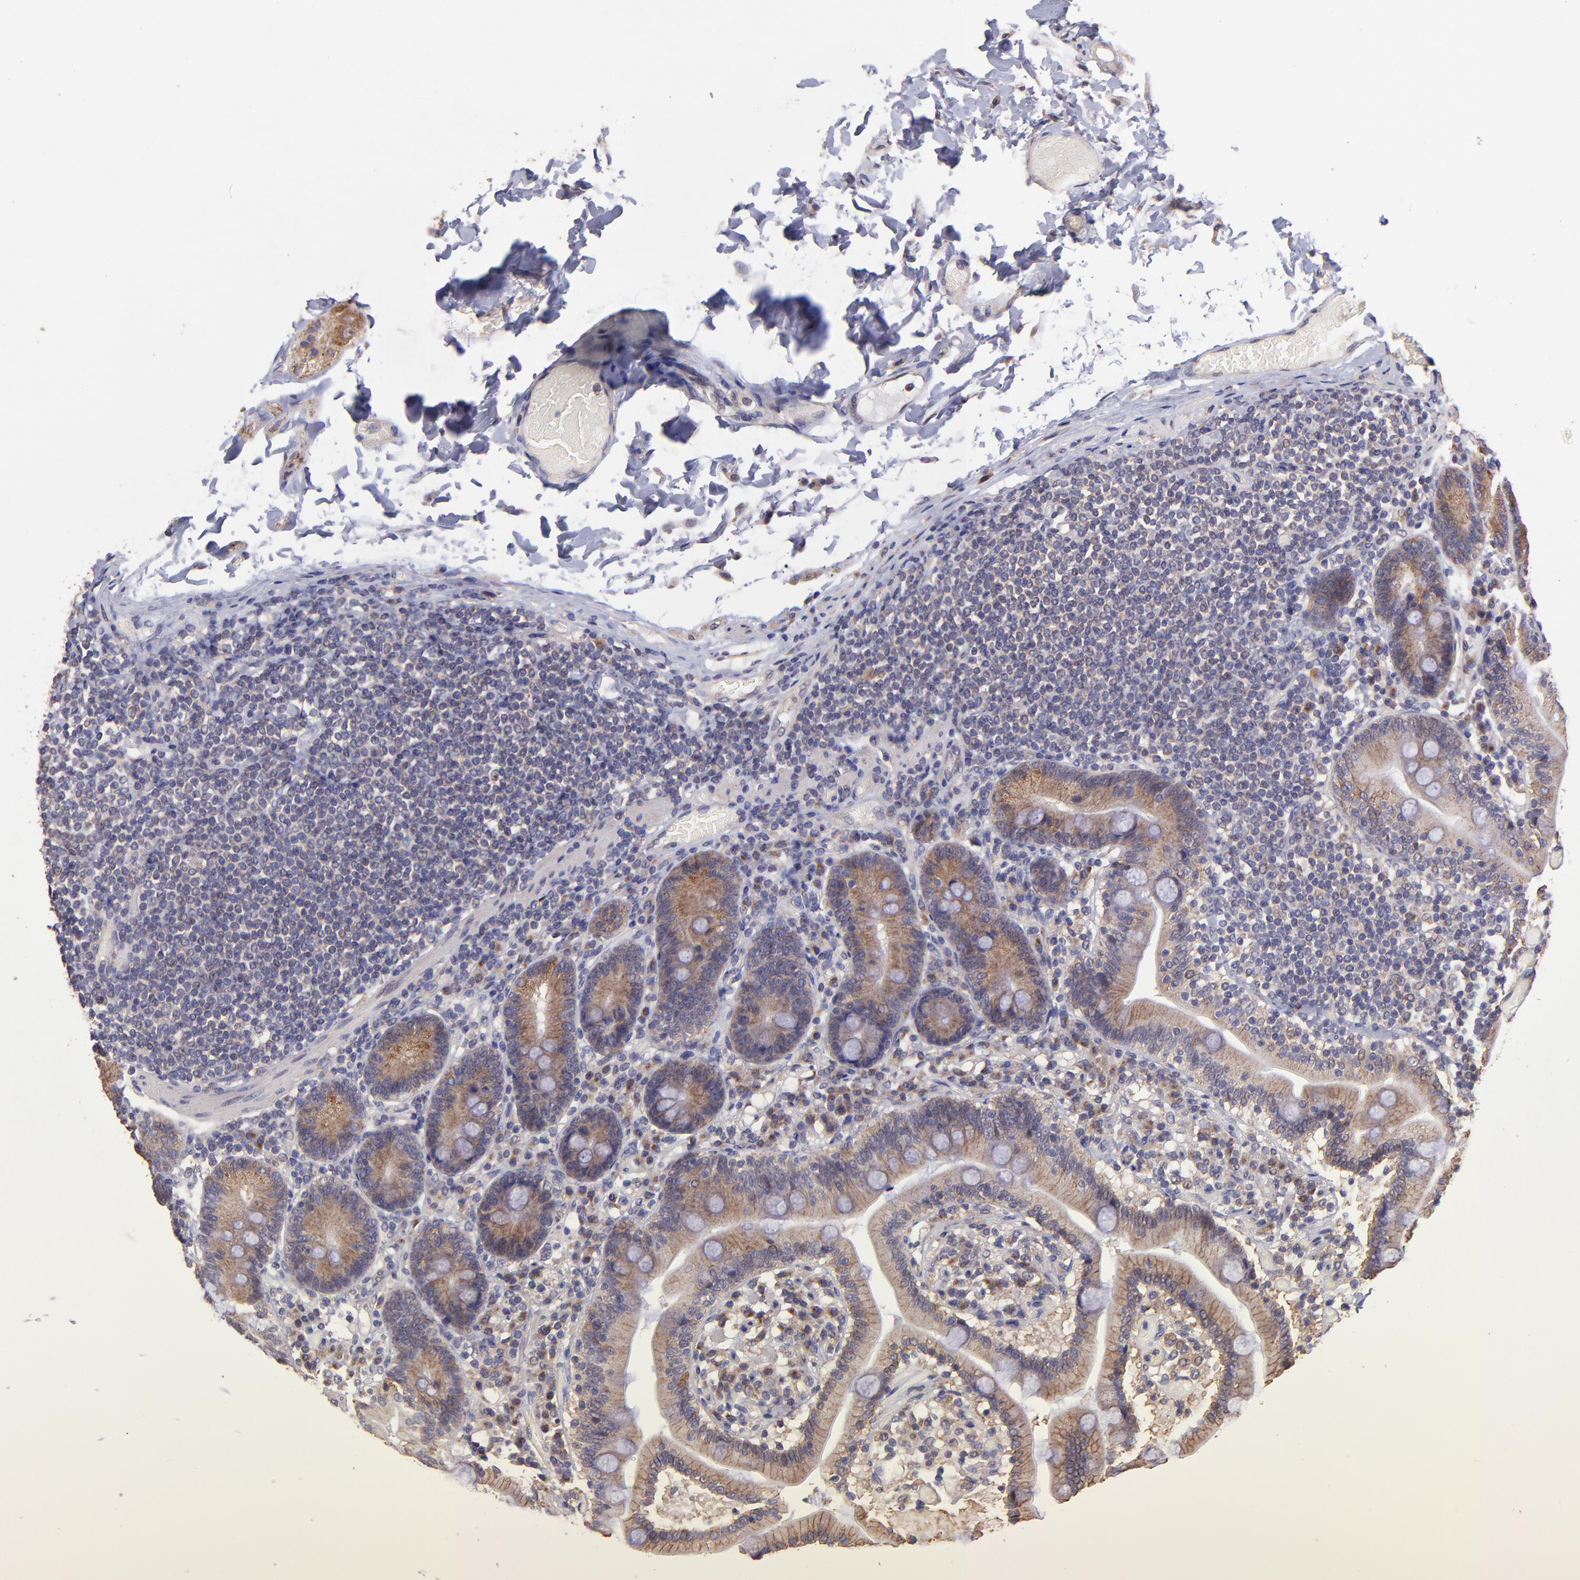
{"staining": {"intensity": "moderate", "quantity": ">75%", "location": "cytoplasmic/membranous"}, "tissue": "duodenum", "cell_type": "Glandular cells", "image_type": "normal", "snomed": [{"axis": "morphology", "description": "Normal tissue, NOS"}, {"axis": "topography", "description": "Duodenum"}], "caption": "High-power microscopy captured an IHC micrograph of benign duodenum, revealing moderate cytoplasmic/membranous expression in approximately >75% of glandular cells.", "gene": "NSF", "patient": {"sex": "male", "age": 66}}